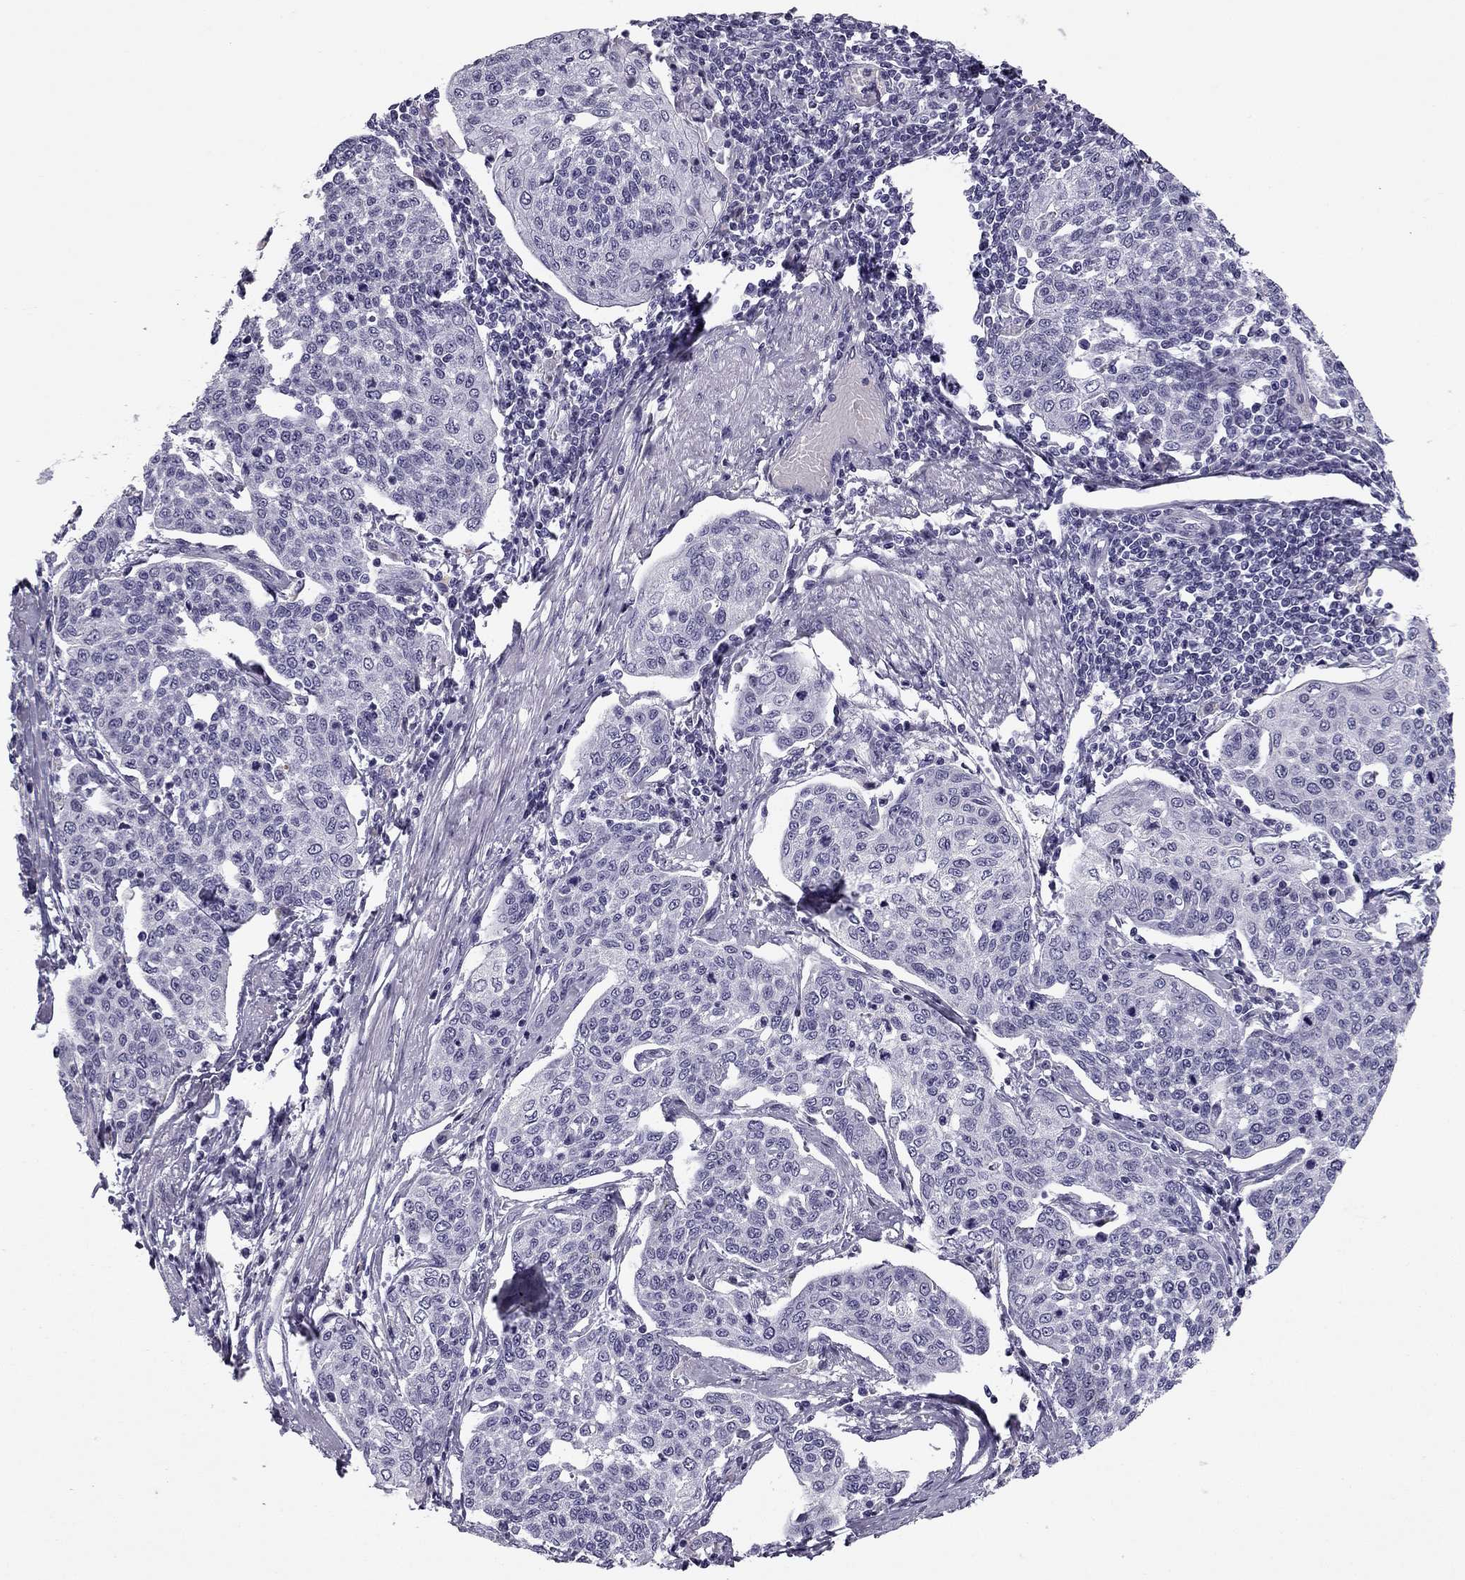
{"staining": {"intensity": "negative", "quantity": "none", "location": "none"}, "tissue": "cervical cancer", "cell_type": "Tumor cells", "image_type": "cancer", "snomed": [{"axis": "morphology", "description": "Squamous cell carcinoma, NOS"}, {"axis": "topography", "description": "Cervix"}], "caption": "Cervical squamous cell carcinoma was stained to show a protein in brown. There is no significant staining in tumor cells.", "gene": "MC5R", "patient": {"sex": "female", "age": 34}}